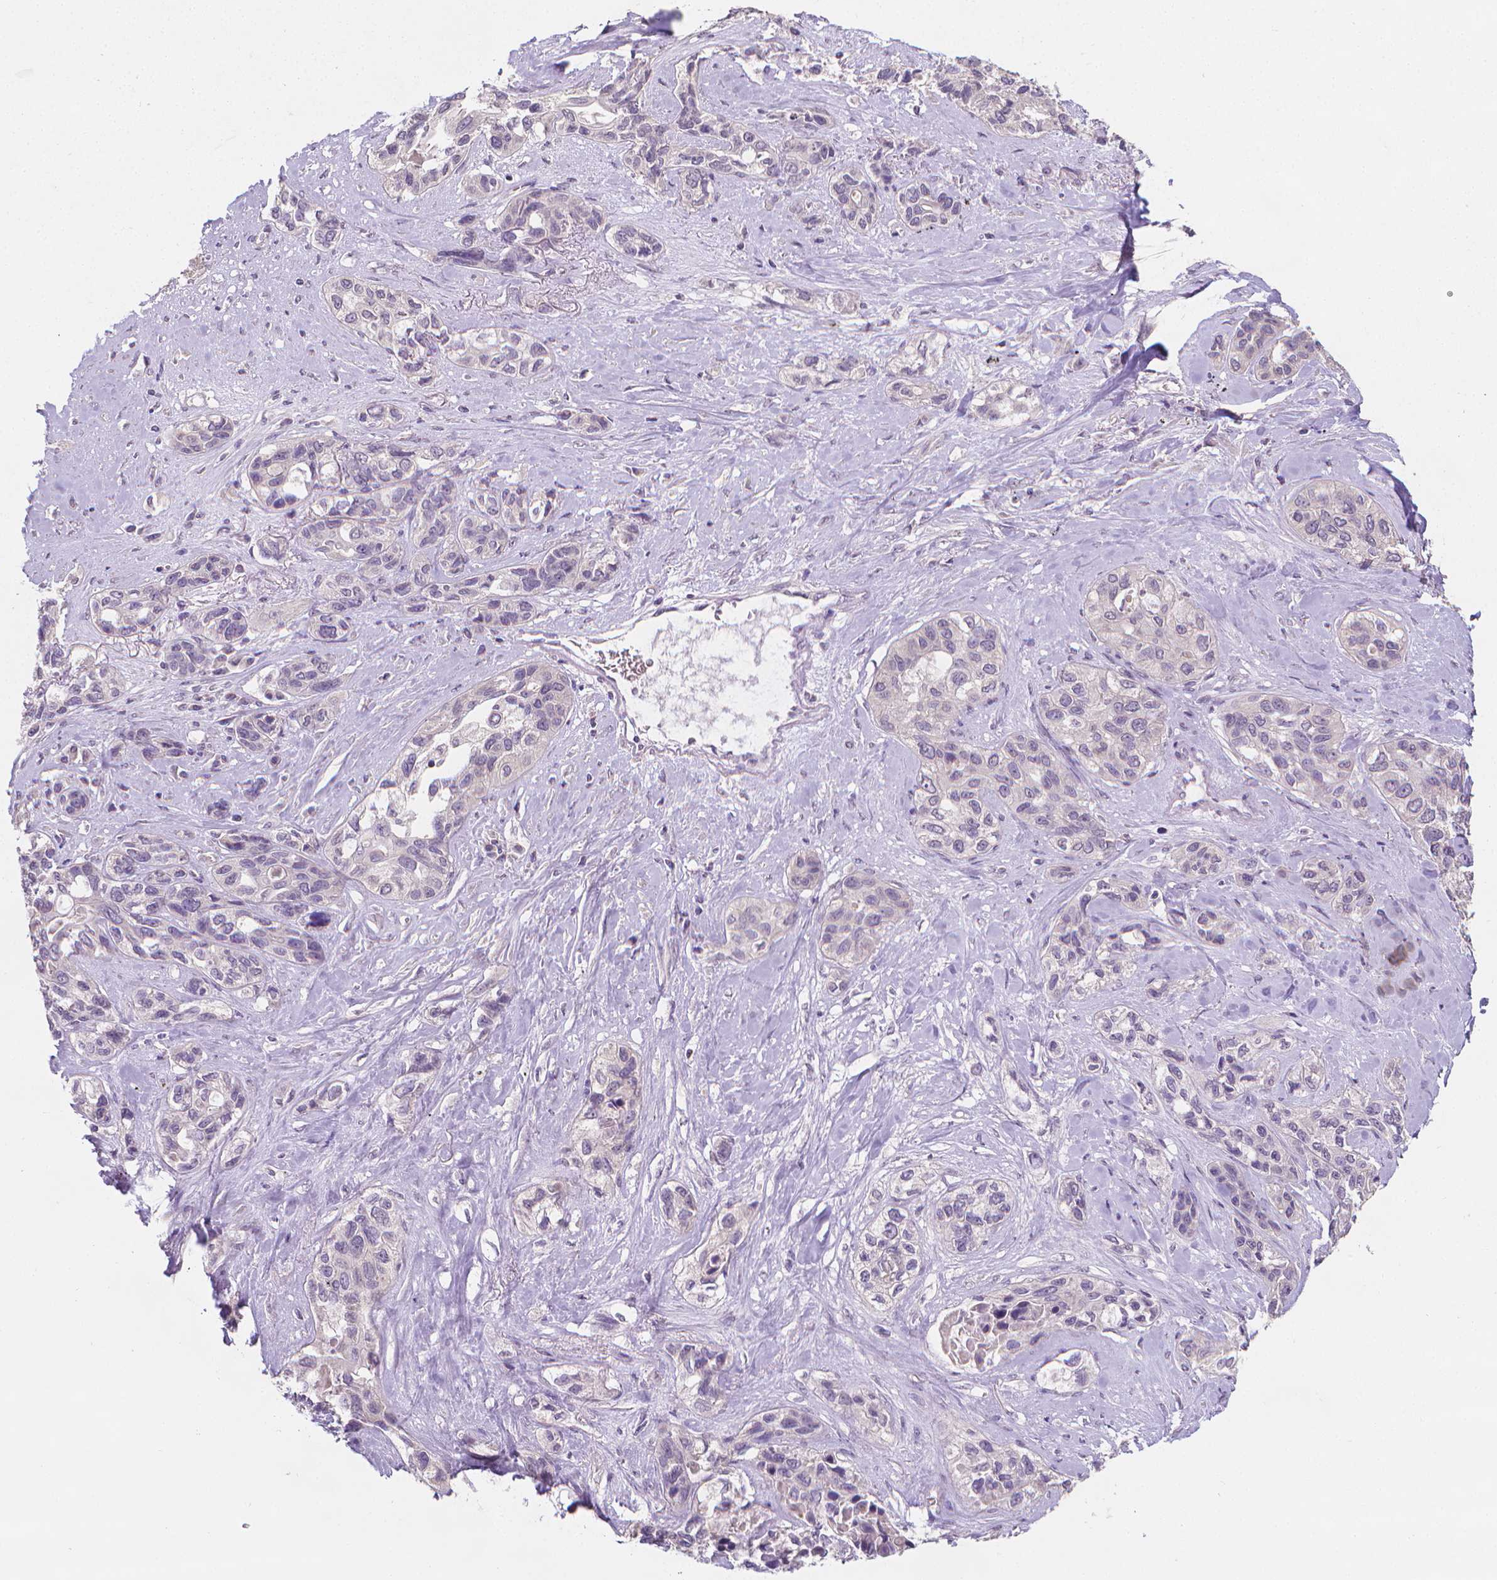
{"staining": {"intensity": "negative", "quantity": "none", "location": "none"}, "tissue": "lung cancer", "cell_type": "Tumor cells", "image_type": "cancer", "snomed": [{"axis": "morphology", "description": "Squamous cell carcinoma, NOS"}, {"axis": "topography", "description": "Lung"}], "caption": "This is an IHC micrograph of lung cancer (squamous cell carcinoma). There is no positivity in tumor cells.", "gene": "FASN", "patient": {"sex": "female", "age": 70}}